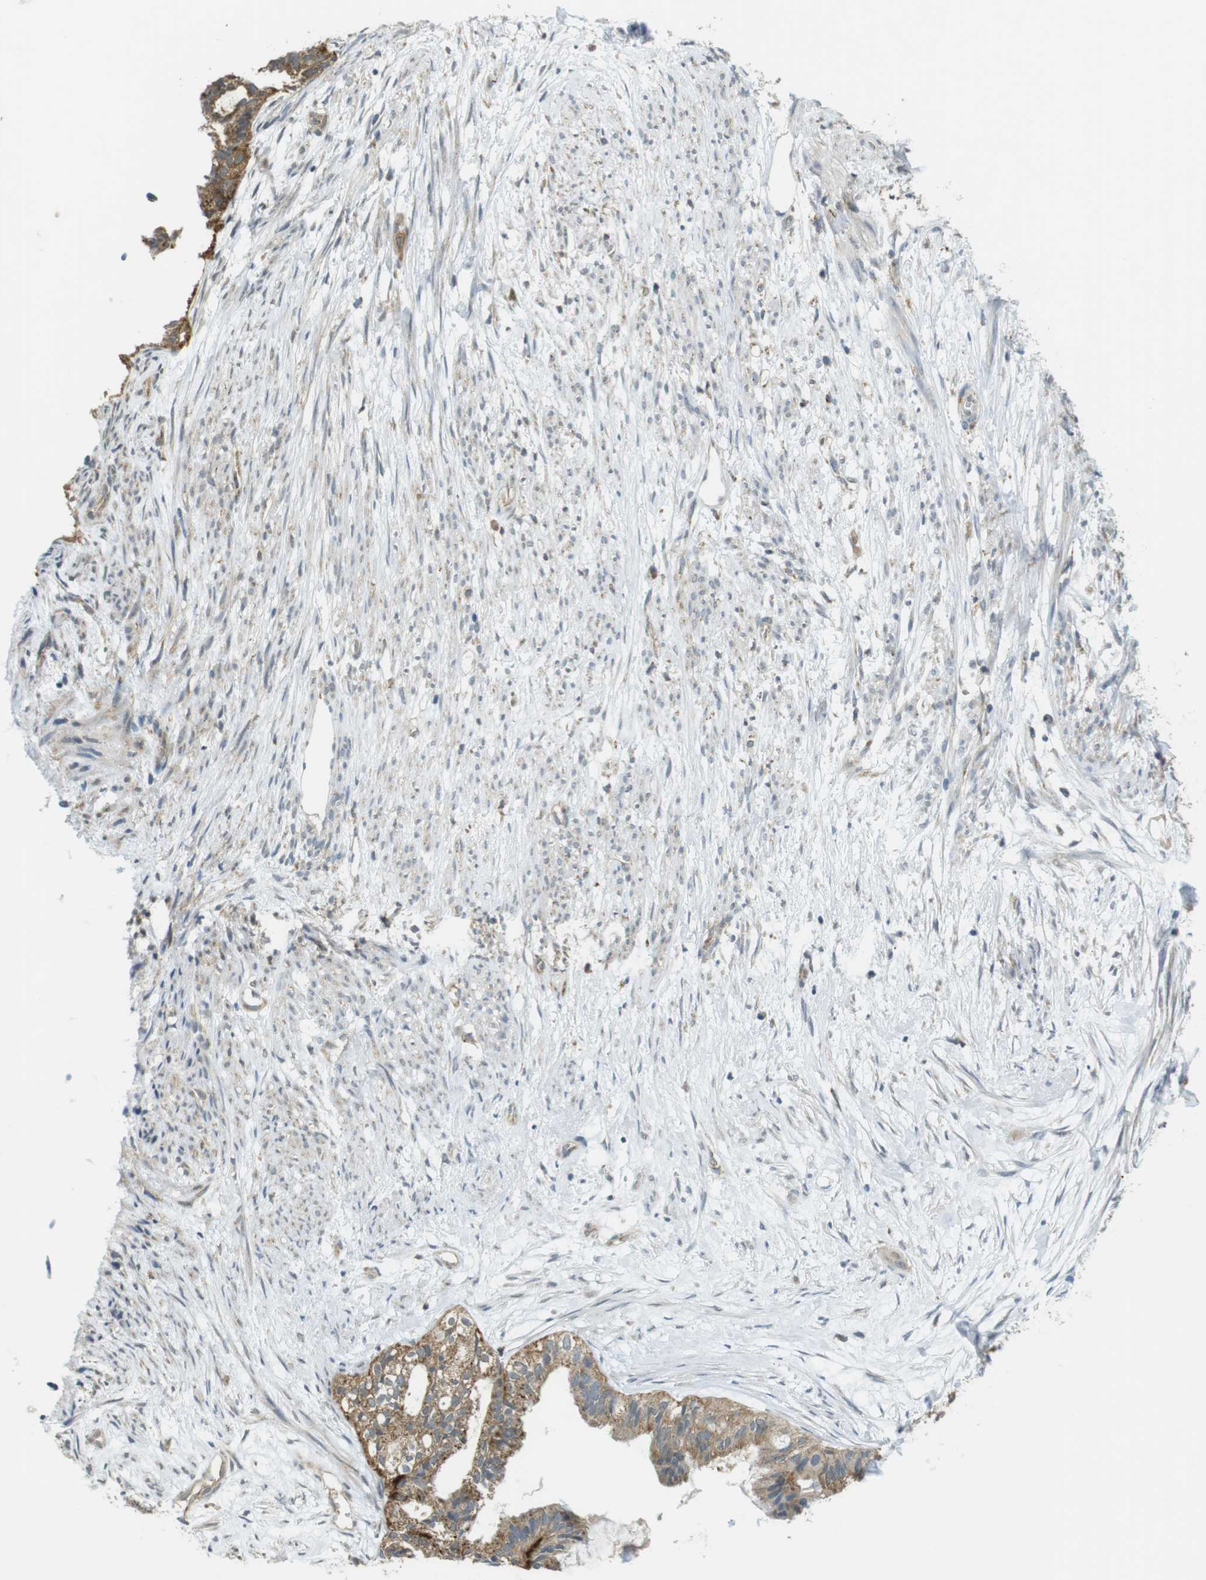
{"staining": {"intensity": "moderate", "quantity": ">75%", "location": "cytoplasmic/membranous"}, "tissue": "cervical cancer", "cell_type": "Tumor cells", "image_type": "cancer", "snomed": [{"axis": "morphology", "description": "Normal tissue, NOS"}, {"axis": "morphology", "description": "Adenocarcinoma, NOS"}, {"axis": "topography", "description": "Cervix"}, {"axis": "topography", "description": "Endometrium"}], "caption": "An image showing moderate cytoplasmic/membranous staining in approximately >75% of tumor cells in cervical cancer, as visualized by brown immunohistochemical staining.", "gene": "BRI3BP", "patient": {"sex": "female", "age": 86}}